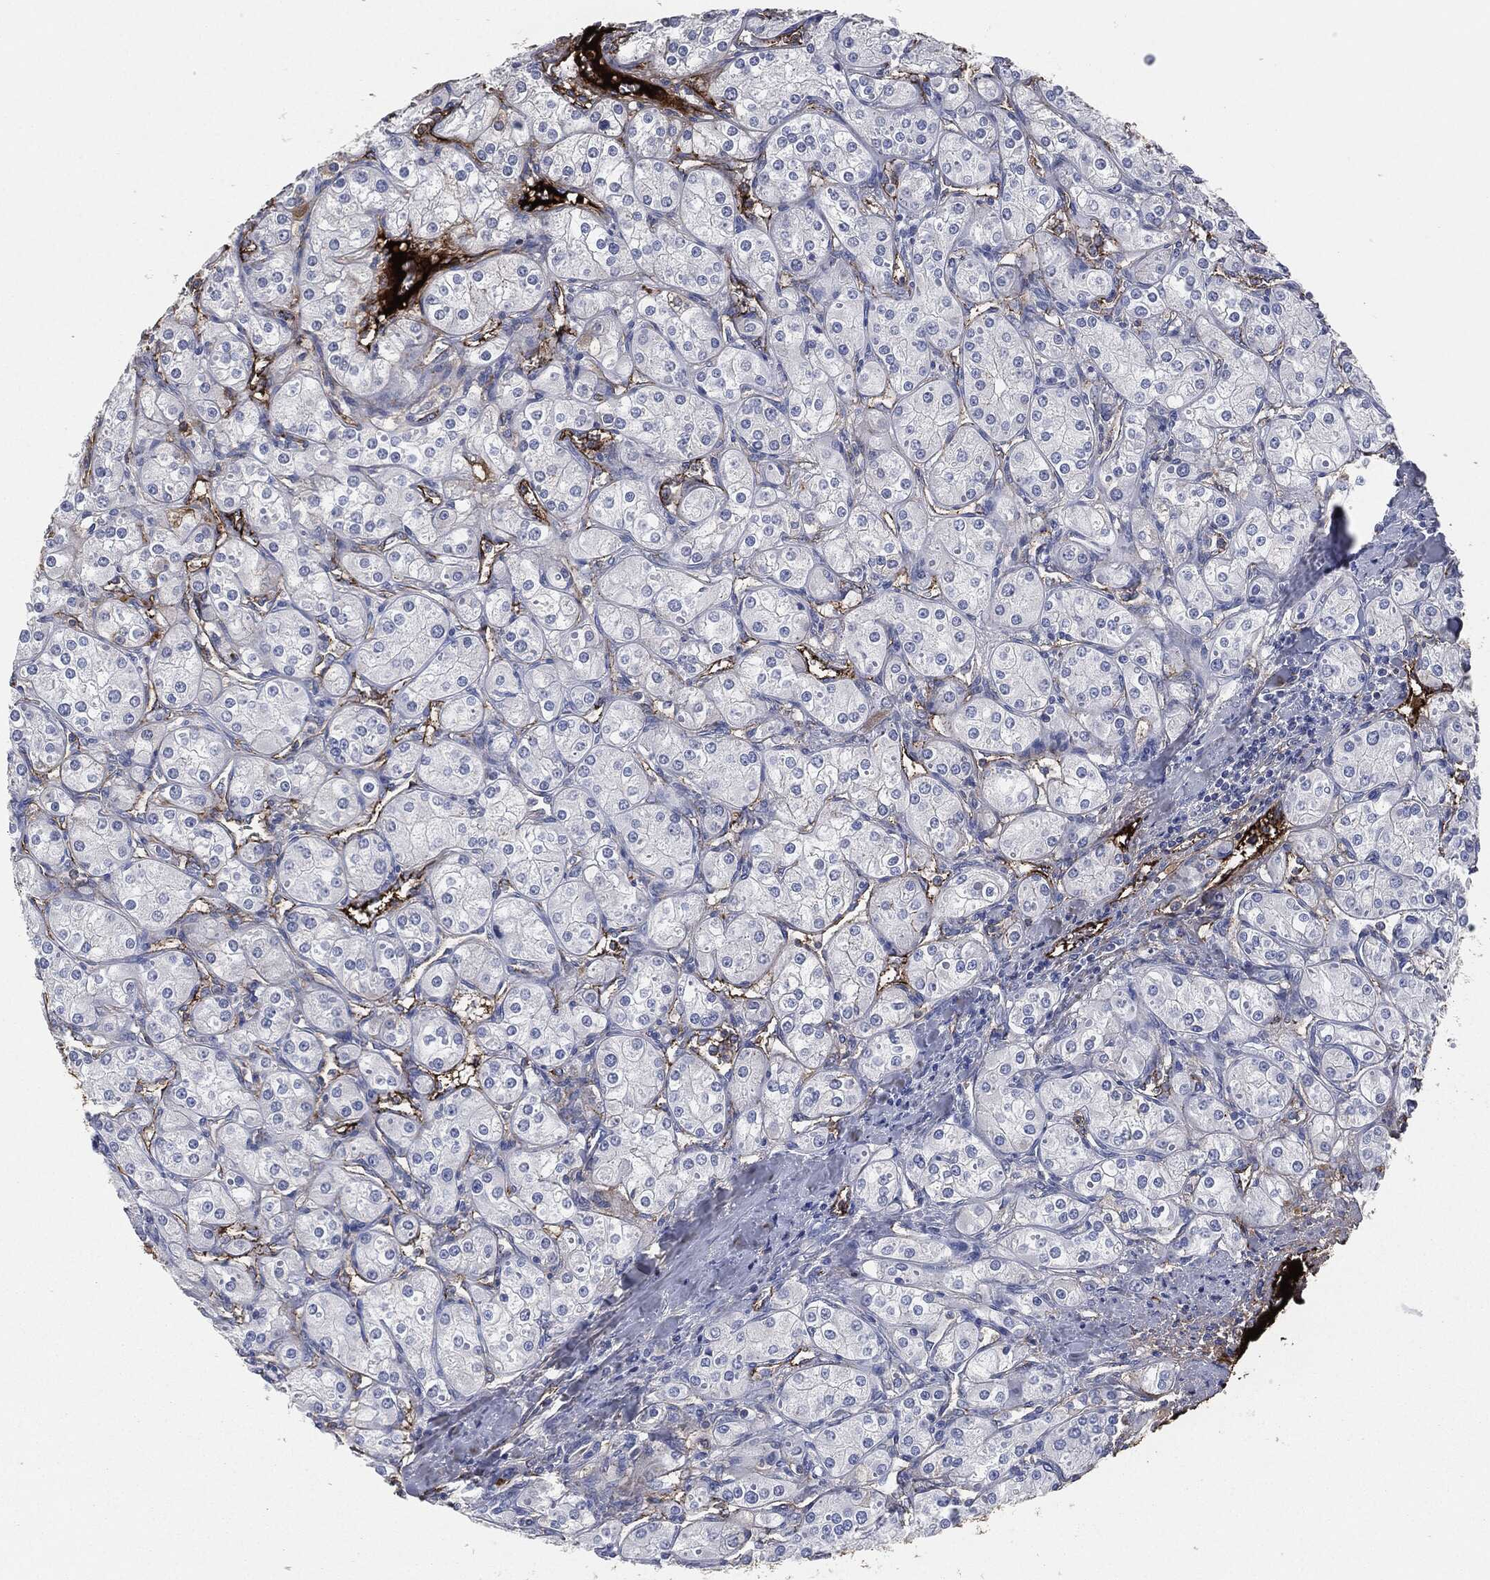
{"staining": {"intensity": "moderate", "quantity": "<25%", "location": "cytoplasmic/membranous"}, "tissue": "renal cancer", "cell_type": "Tumor cells", "image_type": "cancer", "snomed": [{"axis": "morphology", "description": "Adenocarcinoma, NOS"}, {"axis": "topography", "description": "Kidney"}], "caption": "Adenocarcinoma (renal) tissue exhibits moderate cytoplasmic/membranous expression in about <25% of tumor cells, visualized by immunohistochemistry.", "gene": "APOB", "patient": {"sex": "male", "age": 77}}